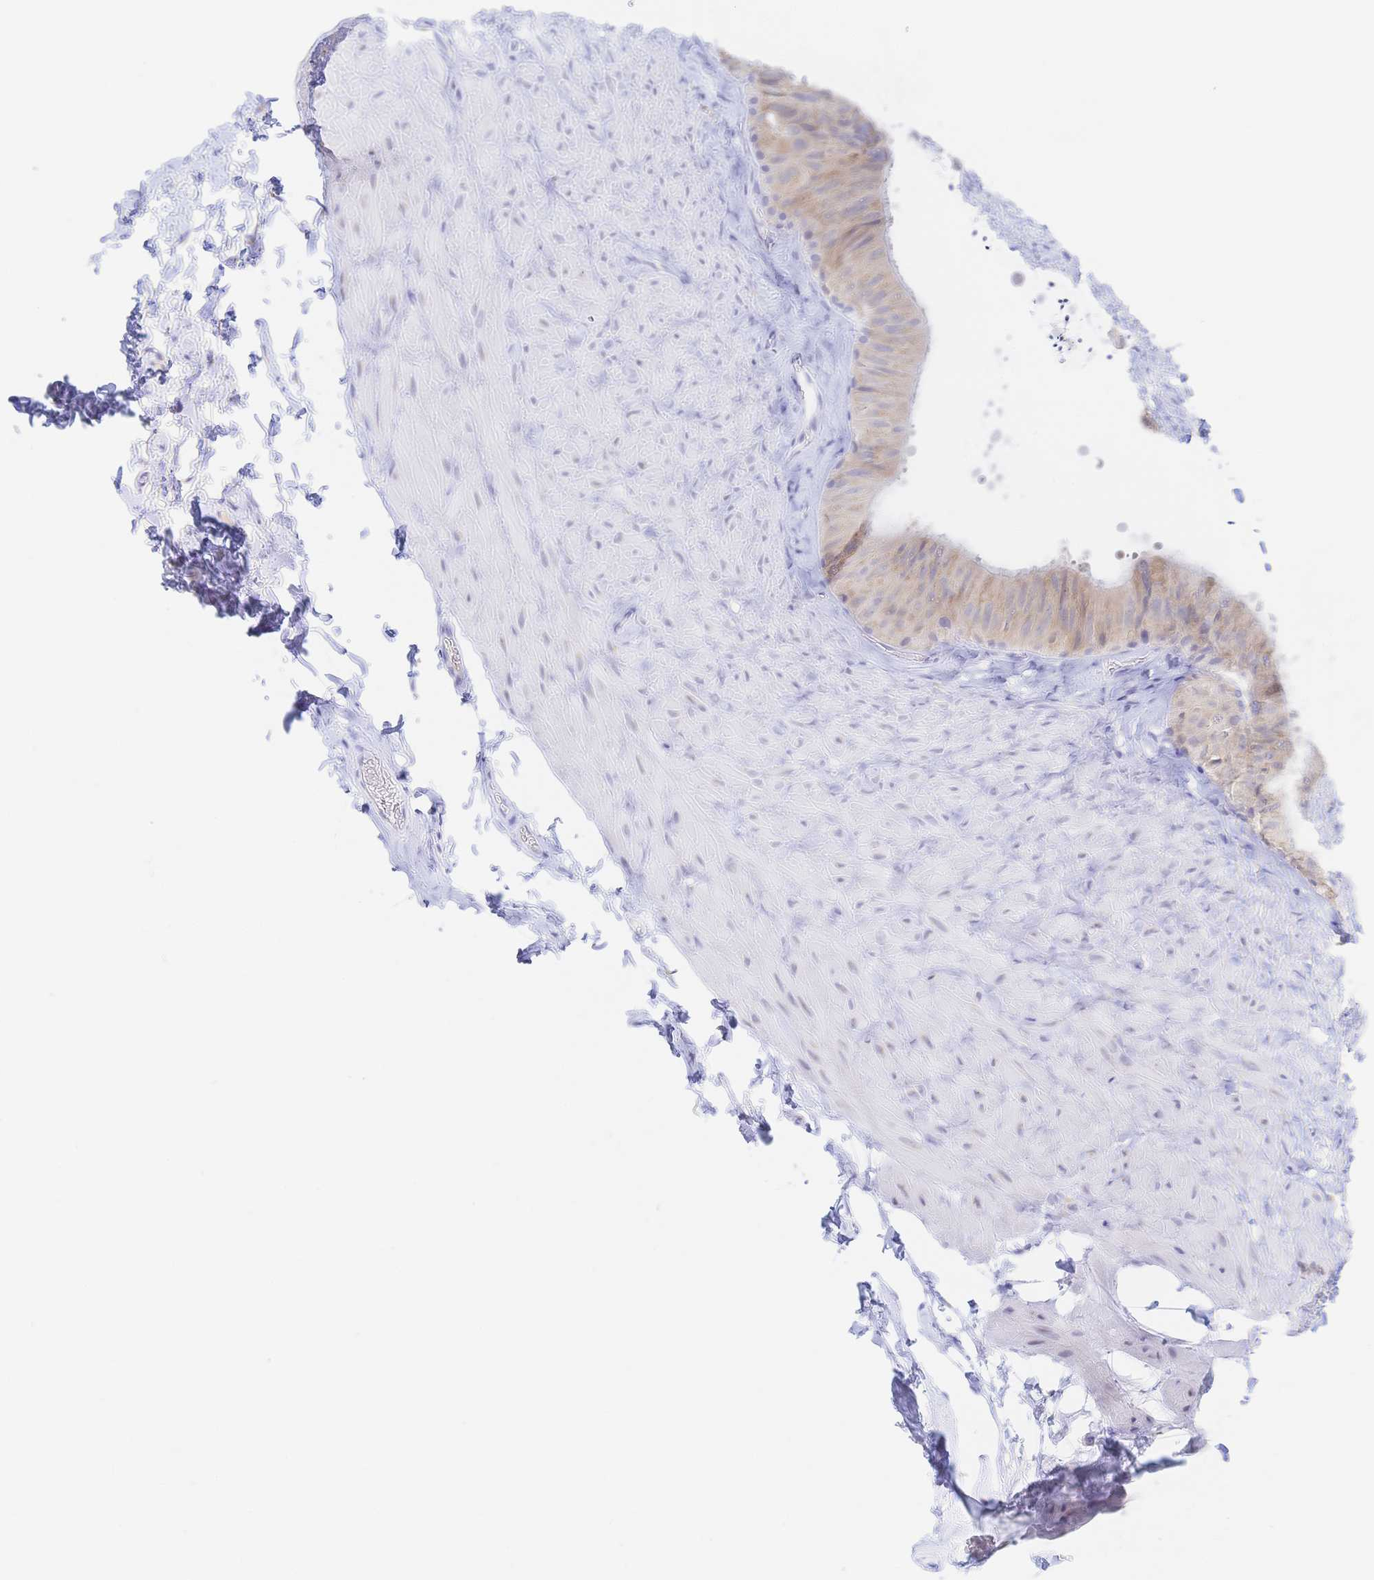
{"staining": {"intensity": "weak", "quantity": "25%-75%", "location": "cytoplasmic/membranous"}, "tissue": "epididymis", "cell_type": "Glandular cells", "image_type": "normal", "snomed": [{"axis": "morphology", "description": "Normal tissue, NOS"}, {"axis": "topography", "description": "Epididymis, spermatic cord, NOS"}, {"axis": "topography", "description": "Epididymis"}], "caption": "IHC of unremarkable human epididymis exhibits low levels of weak cytoplasmic/membranous positivity in about 25%-75% of glandular cells.", "gene": "SIAH3", "patient": {"sex": "male", "age": 31}}